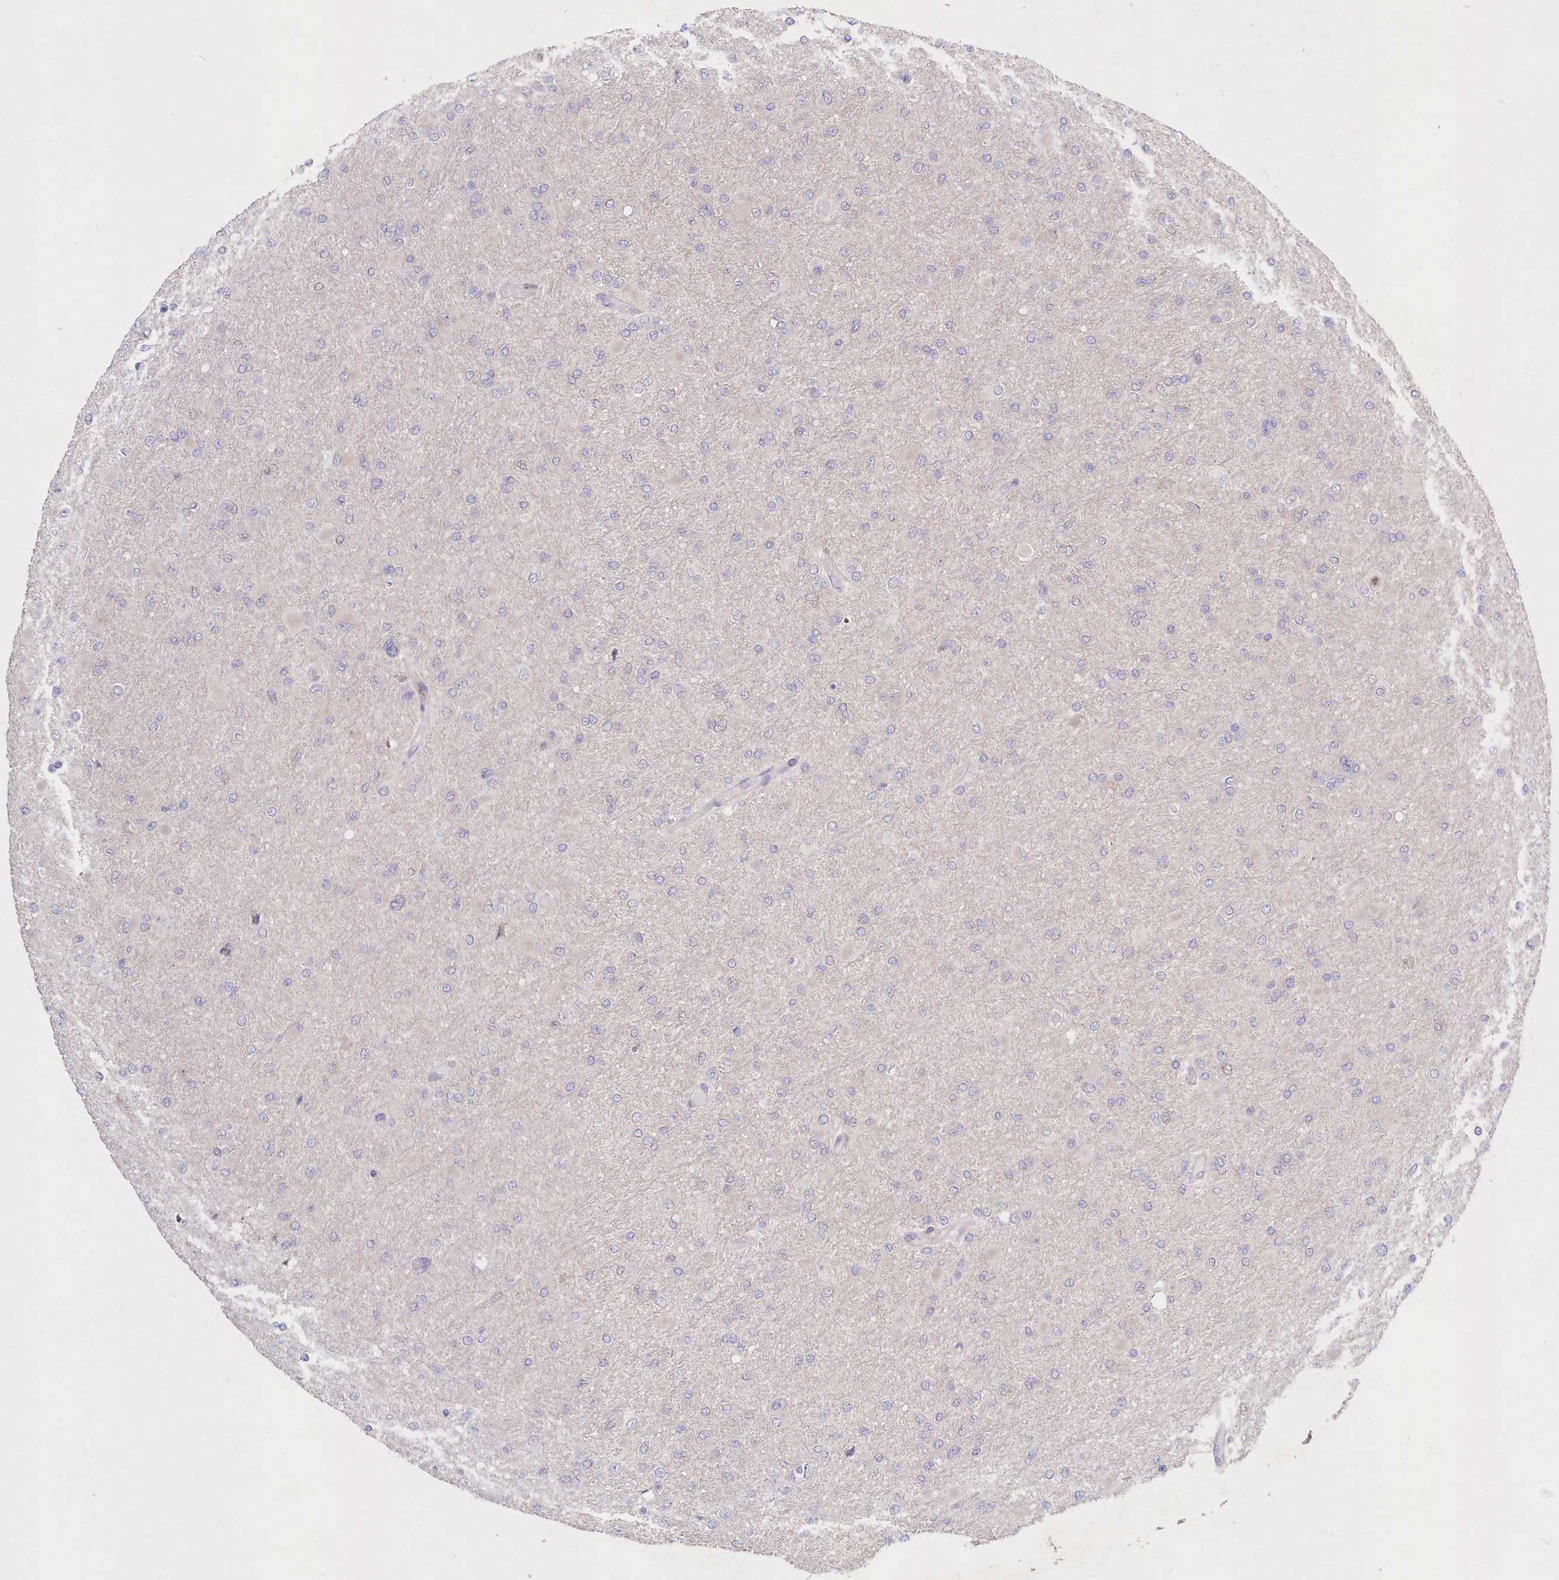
{"staining": {"intensity": "negative", "quantity": "none", "location": "none"}, "tissue": "glioma", "cell_type": "Tumor cells", "image_type": "cancer", "snomed": [{"axis": "morphology", "description": "Glioma, malignant, High grade"}, {"axis": "topography", "description": "Cerebral cortex"}], "caption": "Image shows no protein staining in tumor cells of malignant glioma (high-grade) tissue.", "gene": "KATNA1", "patient": {"sex": "female", "age": 36}}